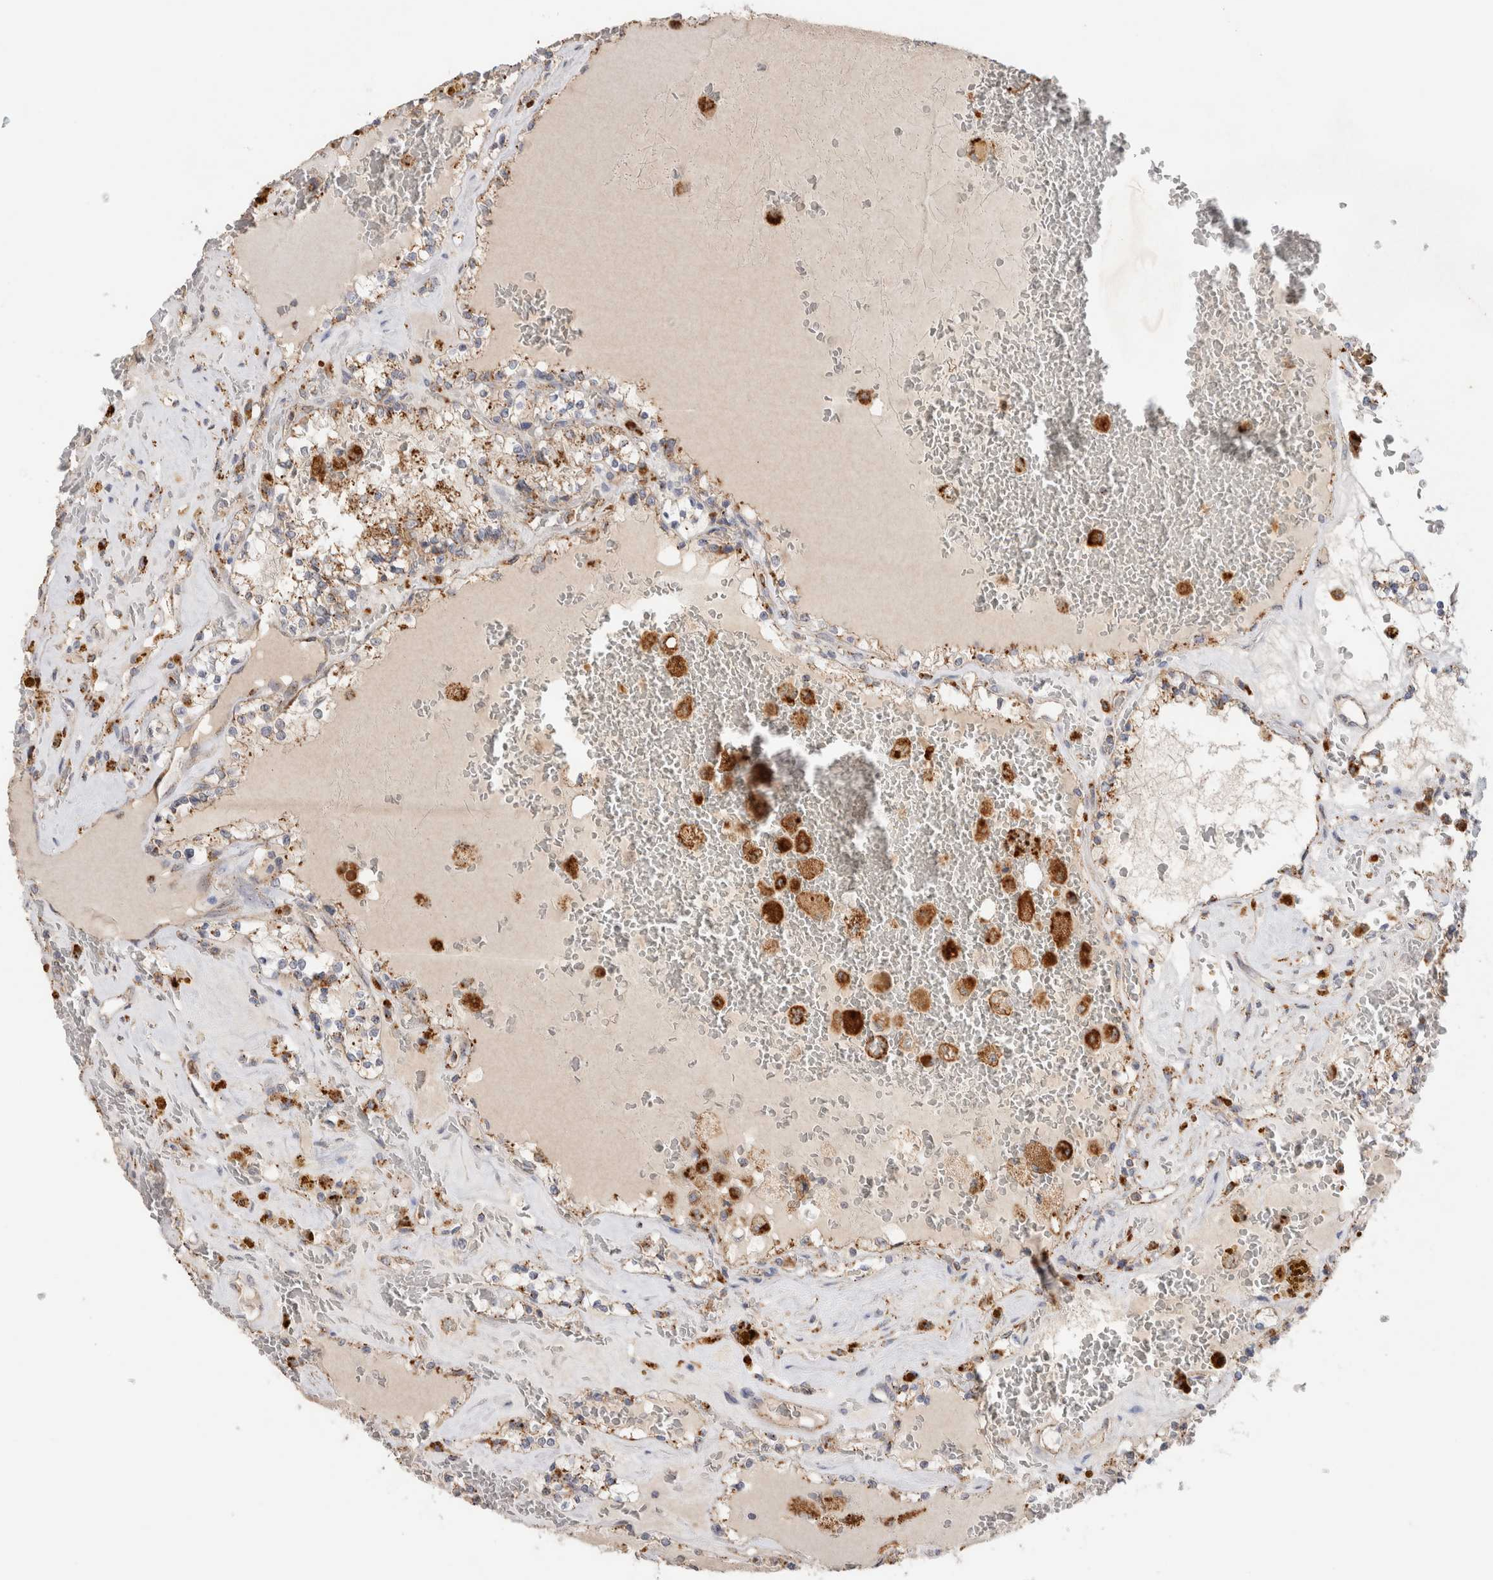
{"staining": {"intensity": "moderate", "quantity": ">75%", "location": "cytoplasmic/membranous"}, "tissue": "renal cancer", "cell_type": "Tumor cells", "image_type": "cancer", "snomed": [{"axis": "morphology", "description": "Adenocarcinoma, NOS"}, {"axis": "topography", "description": "Kidney"}], "caption": "A brown stain shows moderate cytoplasmic/membranous staining of a protein in renal cancer (adenocarcinoma) tumor cells.", "gene": "GNS", "patient": {"sex": "female", "age": 56}}